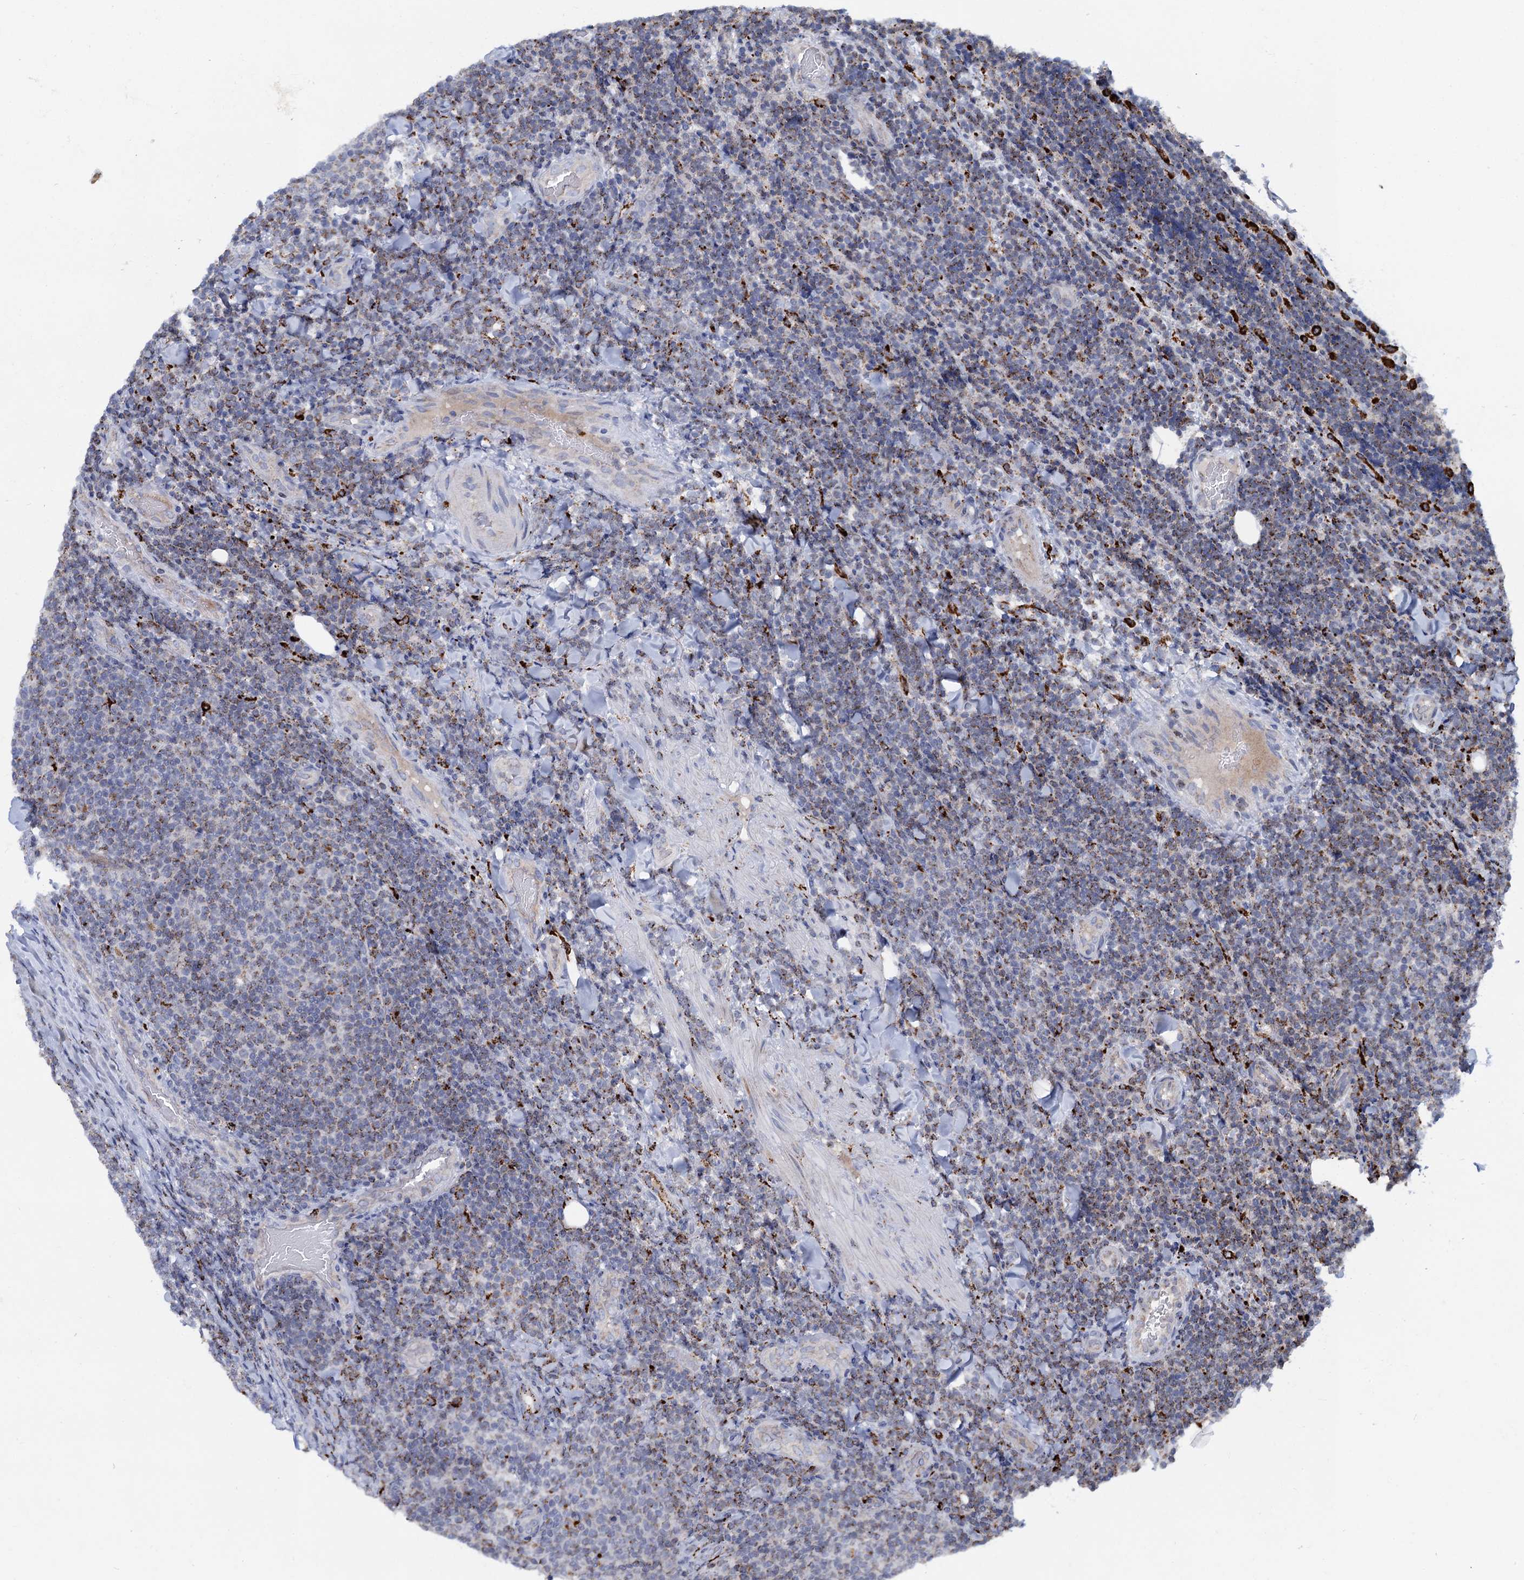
{"staining": {"intensity": "weak", "quantity": "25%-75%", "location": "cytoplasmic/membranous"}, "tissue": "lymphoma", "cell_type": "Tumor cells", "image_type": "cancer", "snomed": [{"axis": "morphology", "description": "Malignant lymphoma, non-Hodgkin's type, Low grade"}, {"axis": "topography", "description": "Lymph node"}], "caption": "Malignant lymphoma, non-Hodgkin's type (low-grade) was stained to show a protein in brown. There is low levels of weak cytoplasmic/membranous positivity in about 25%-75% of tumor cells. The protein of interest is shown in brown color, while the nuclei are stained blue.", "gene": "ANKS3", "patient": {"sex": "male", "age": 66}}